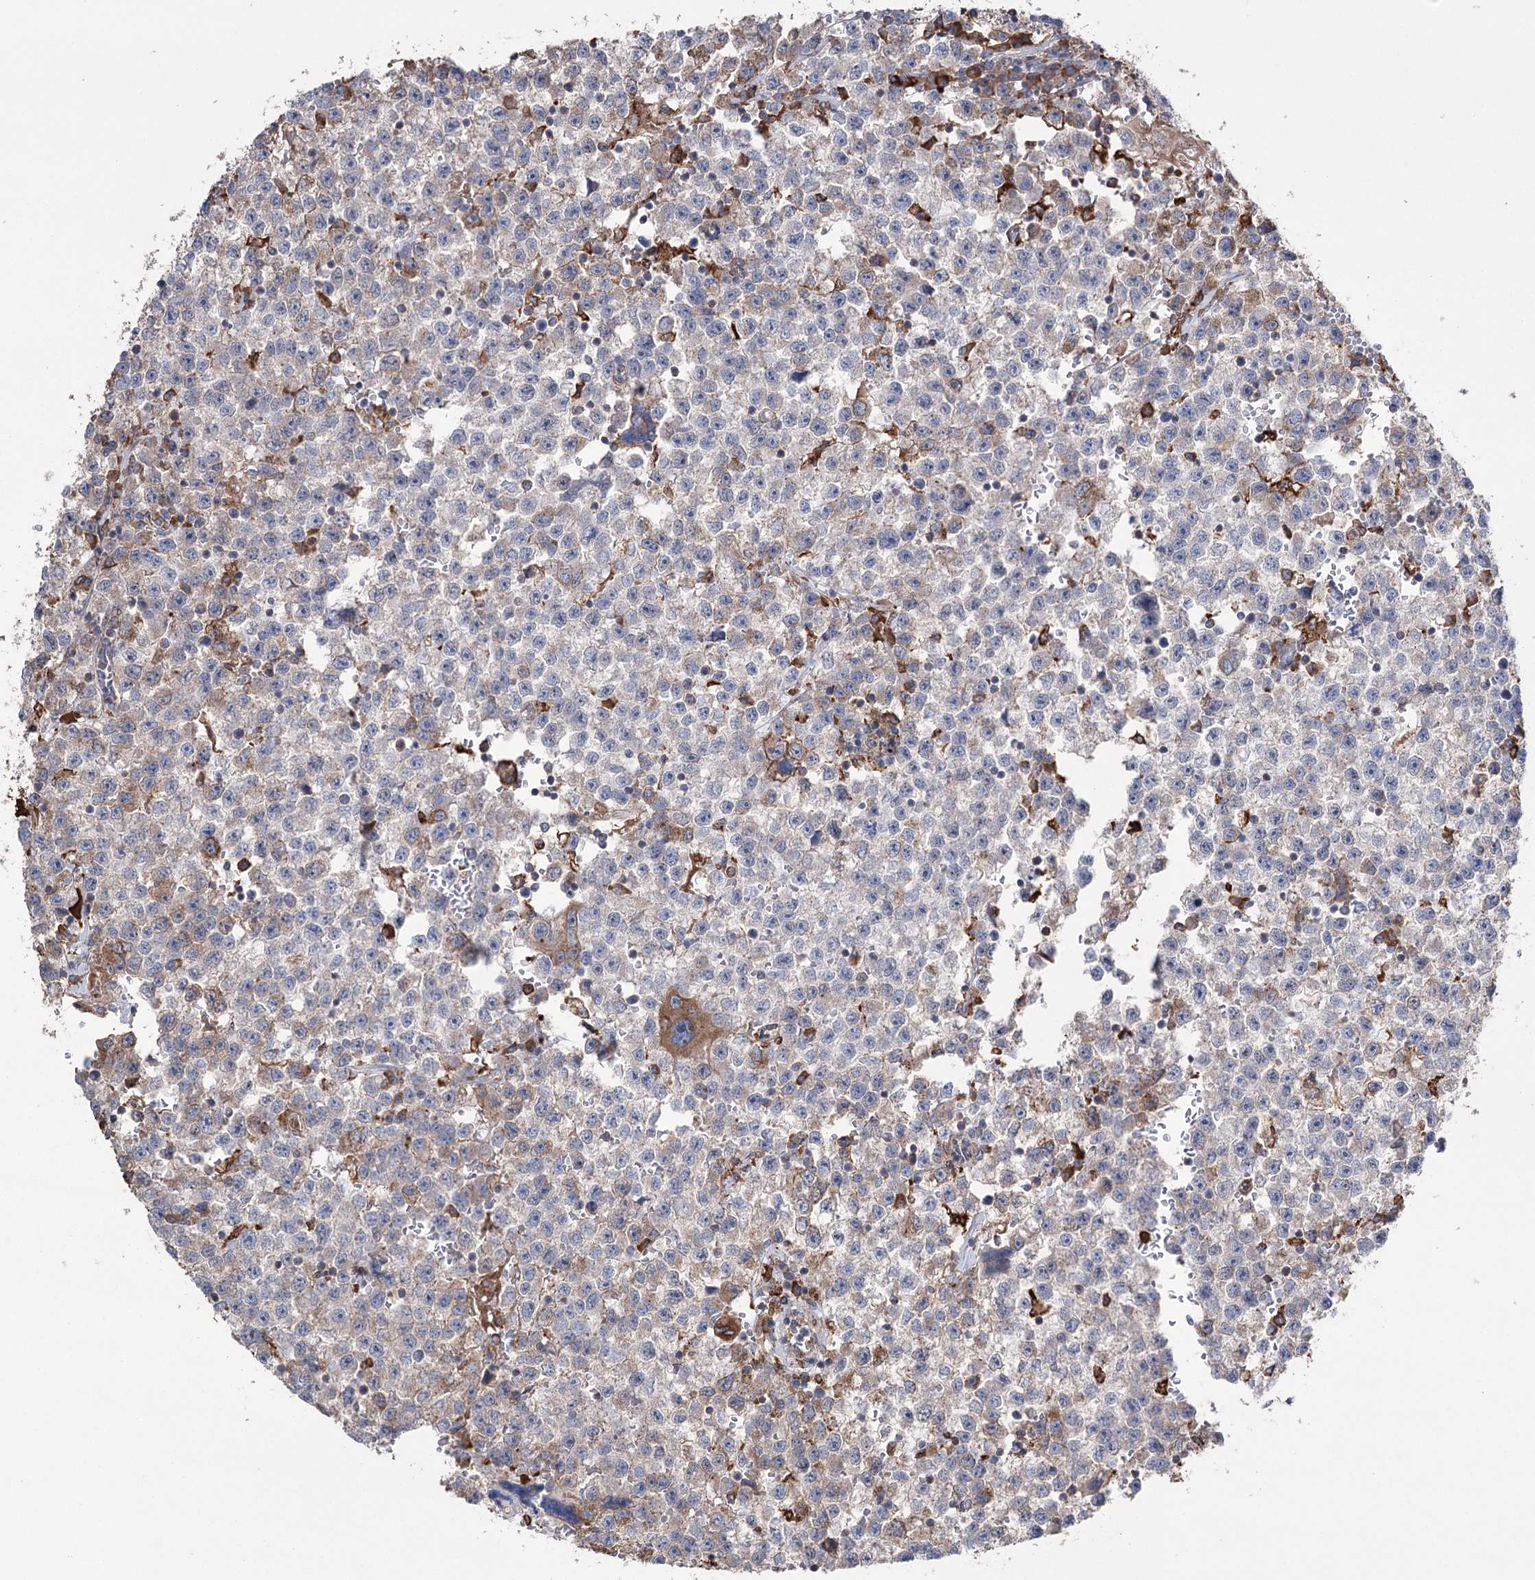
{"staining": {"intensity": "moderate", "quantity": "<25%", "location": "cytoplasmic/membranous"}, "tissue": "testis cancer", "cell_type": "Tumor cells", "image_type": "cancer", "snomed": [{"axis": "morphology", "description": "Seminoma, NOS"}, {"axis": "topography", "description": "Testis"}], "caption": "Immunohistochemical staining of human testis seminoma shows low levels of moderate cytoplasmic/membranous staining in about <25% of tumor cells.", "gene": "TRIM71", "patient": {"sex": "male", "age": 22}}